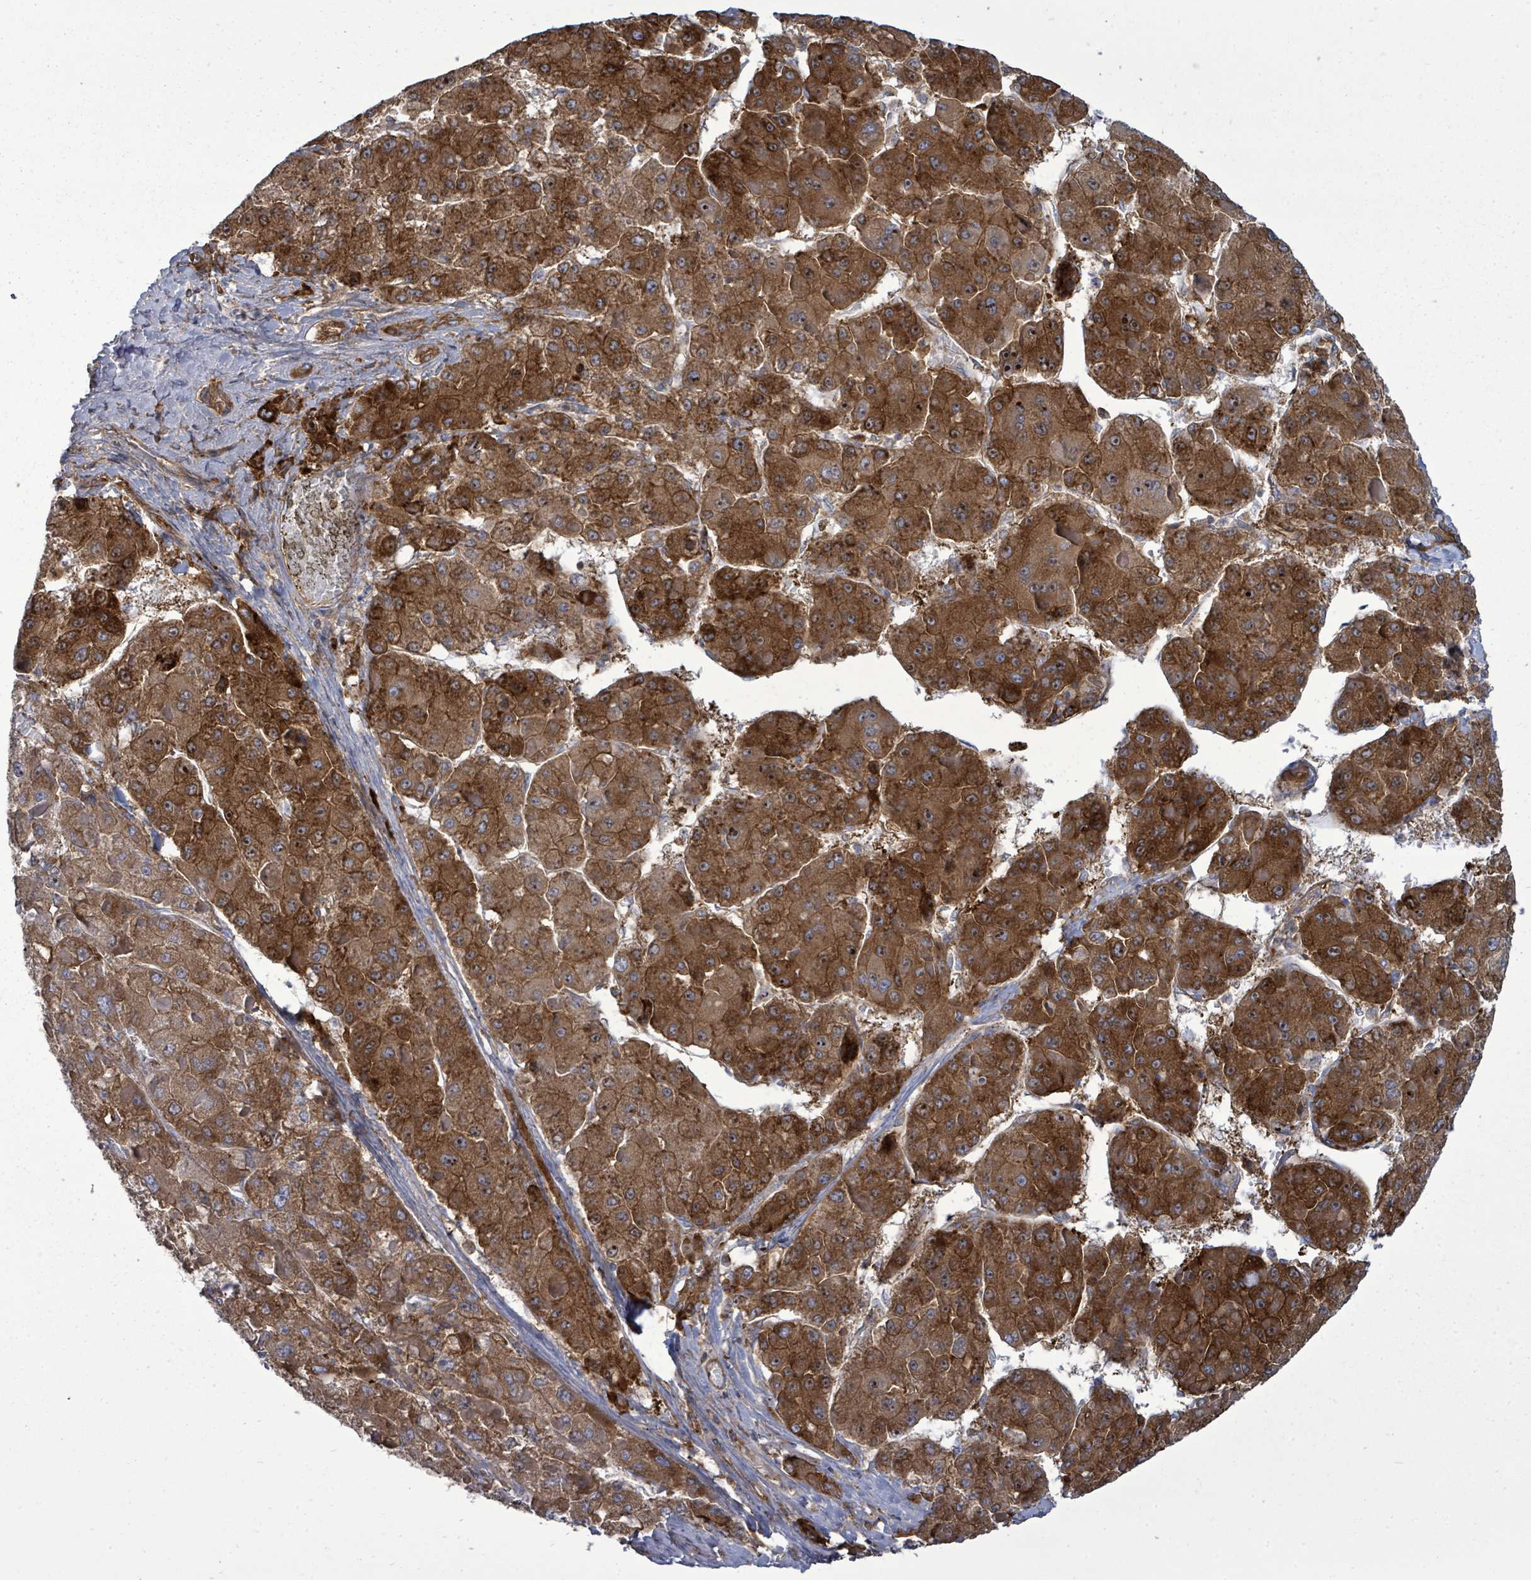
{"staining": {"intensity": "strong", "quantity": ">75%", "location": "cytoplasmic/membranous"}, "tissue": "liver cancer", "cell_type": "Tumor cells", "image_type": "cancer", "snomed": [{"axis": "morphology", "description": "Carcinoma, Hepatocellular, NOS"}, {"axis": "topography", "description": "Liver"}], "caption": "Liver cancer stained with DAB IHC displays high levels of strong cytoplasmic/membranous expression in about >75% of tumor cells.", "gene": "EIF3C", "patient": {"sex": "female", "age": 73}}